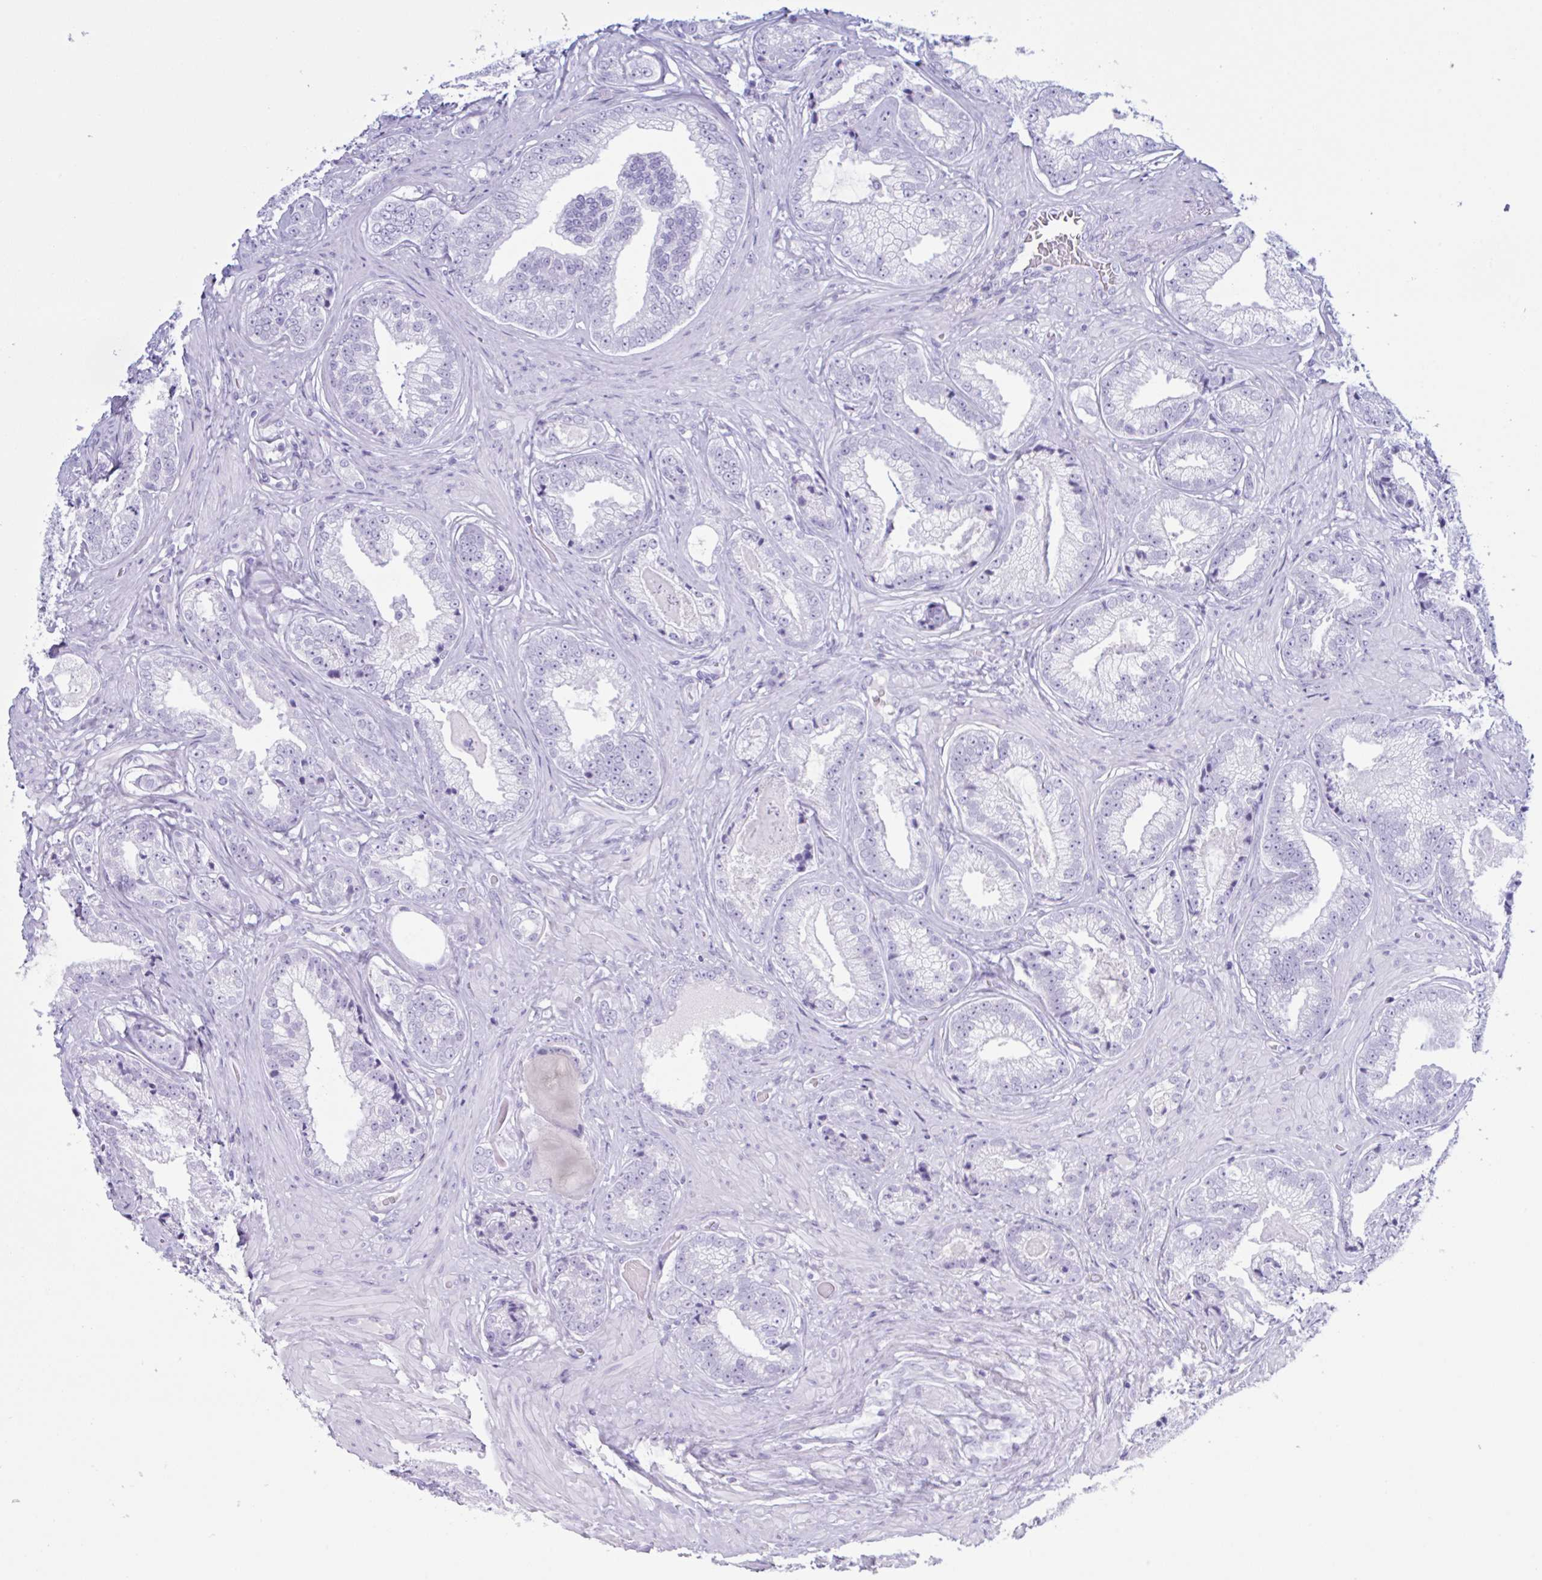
{"staining": {"intensity": "negative", "quantity": "none", "location": "none"}, "tissue": "prostate cancer", "cell_type": "Tumor cells", "image_type": "cancer", "snomed": [{"axis": "morphology", "description": "Adenocarcinoma, Low grade"}, {"axis": "topography", "description": "Prostate"}], "caption": "Prostate cancer (low-grade adenocarcinoma) stained for a protein using immunohistochemistry (IHC) displays no positivity tumor cells.", "gene": "MRGPRG", "patient": {"sex": "male", "age": 61}}